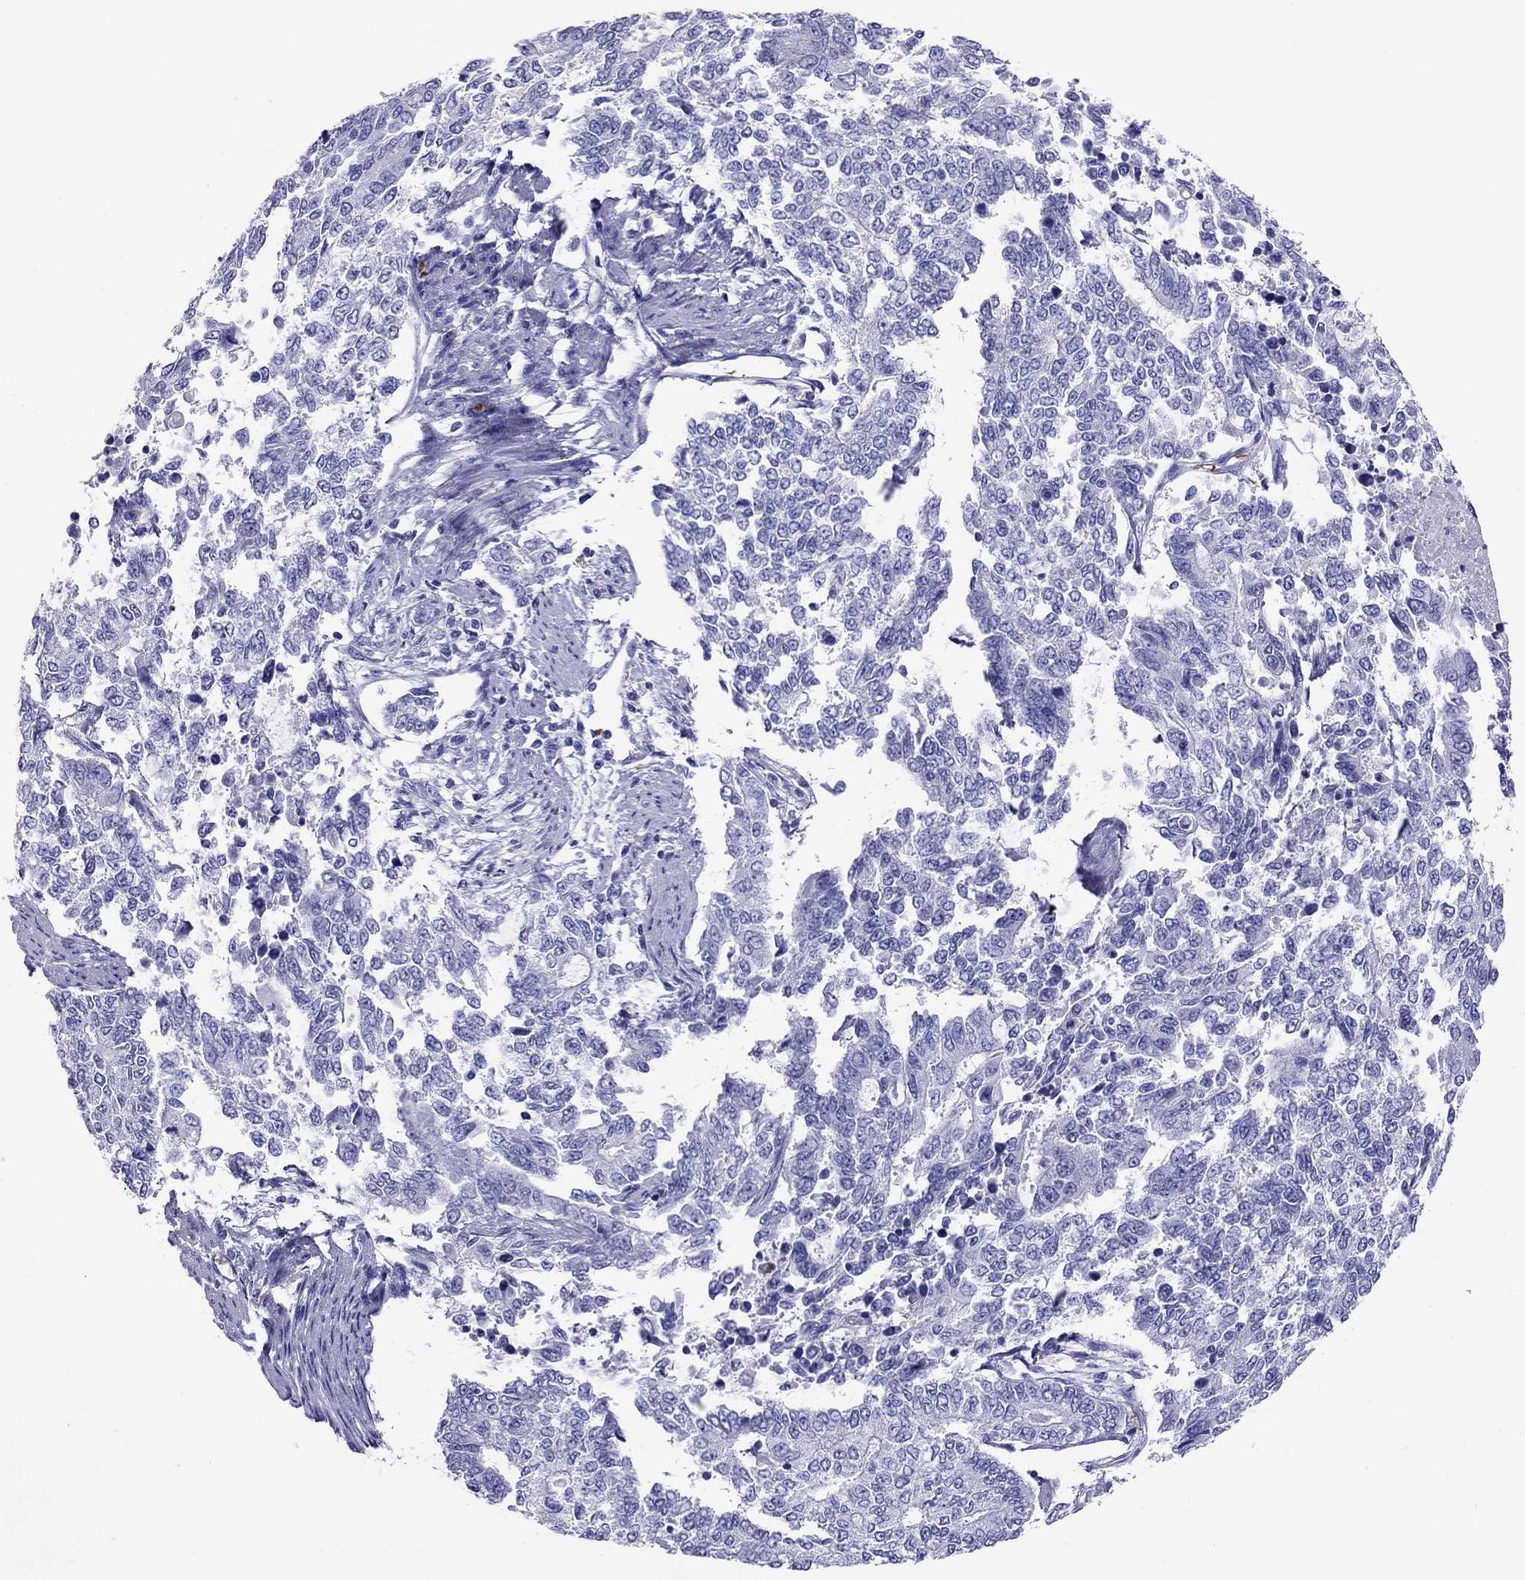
{"staining": {"intensity": "negative", "quantity": "none", "location": "none"}, "tissue": "endometrial cancer", "cell_type": "Tumor cells", "image_type": "cancer", "snomed": [{"axis": "morphology", "description": "Adenocarcinoma, NOS"}, {"axis": "topography", "description": "Uterus"}], "caption": "This is an immunohistochemistry photomicrograph of human endometrial cancer. There is no positivity in tumor cells.", "gene": "PTPRN", "patient": {"sex": "female", "age": 59}}